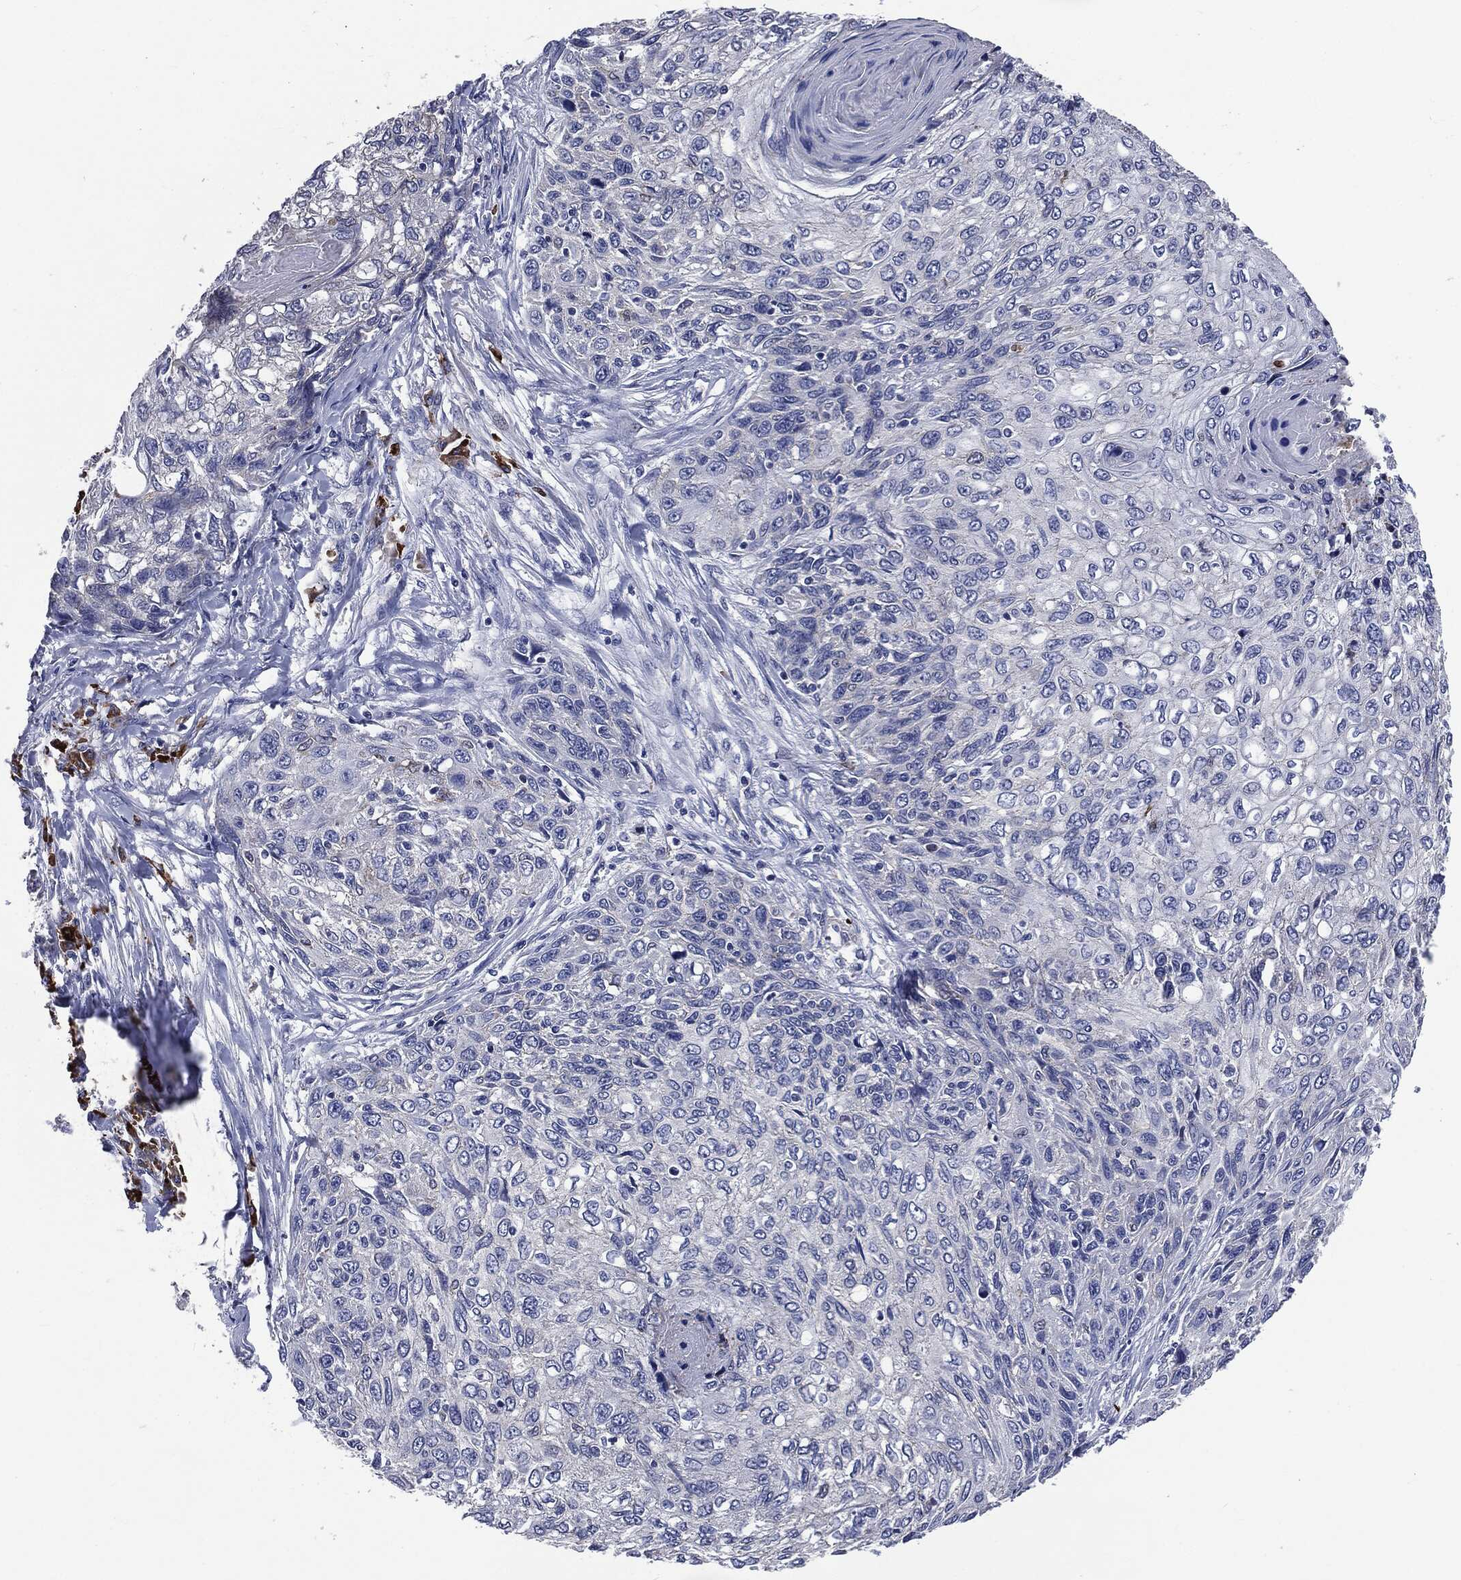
{"staining": {"intensity": "negative", "quantity": "none", "location": "none"}, "tissue": "skin cancer", "cell_type": "Tumor cells", "image_type": "cancer", "snomed": [{"axis": "morphology", "description": "Squamous cell carcinoma, NOS"}, {"axis": "topography", "description": "Skin"}], "caption": "Skin squamous cell carcinoma was stained to show a protein in brown. There is no significant staining in tumor cells.", "gene": "PTGS2", "patient": {"sex": "male", "age": 92}}